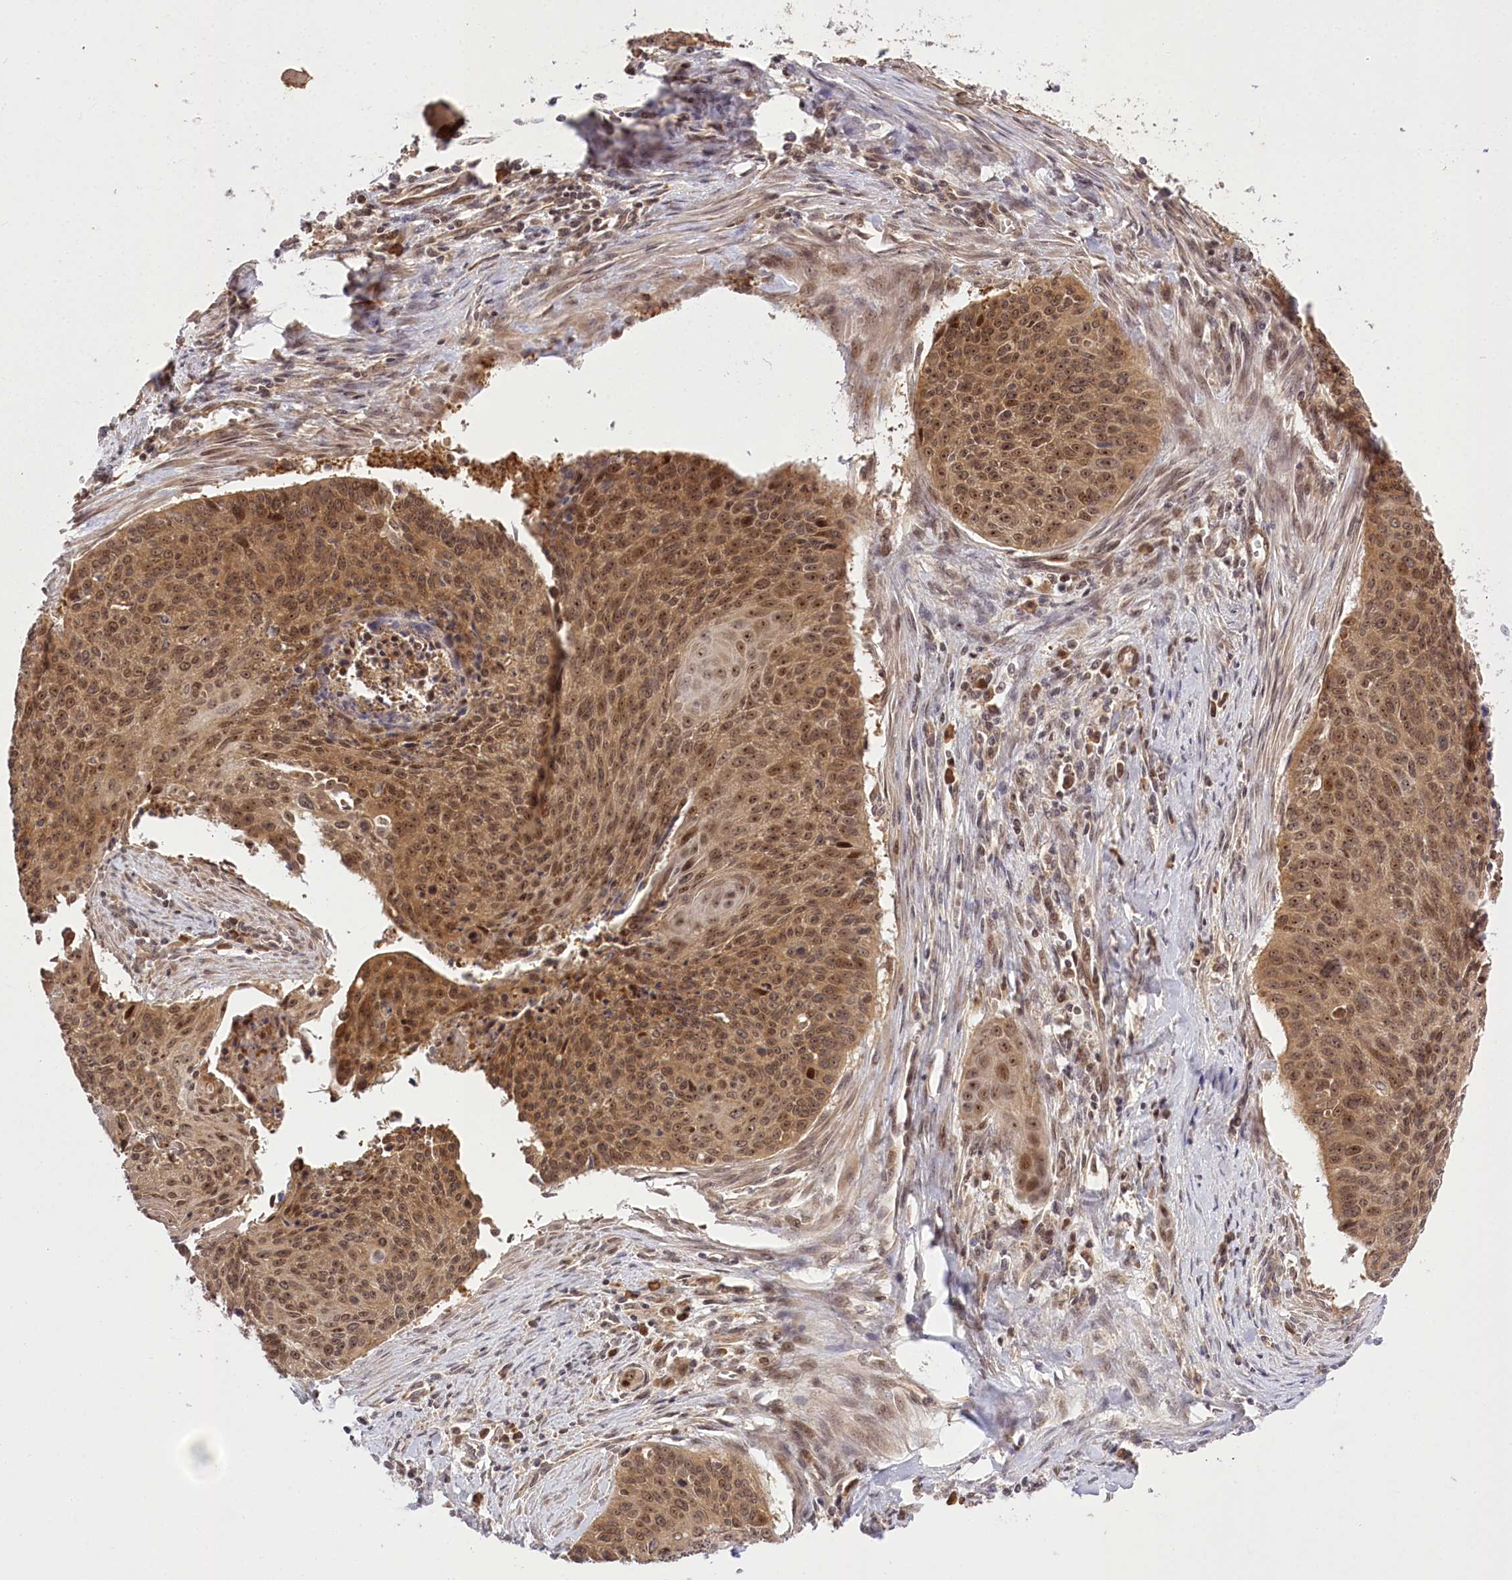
{"staining": {"intensity": "moderate", "quantity": ">75%", "location": "cytoplasmic/membranous,nuclear"}, "tissue": "cervical cancer", "cell_type": "Tumor cells", "image_type": "cancer", "snomed": [{"axis": "morphology", "description": "Squamous cell carcinoma, NOS"}, {"axis": "topography", "description": "Cervix"}], "caption": "Cervical cancer stained with immunohistochemistry demonstrates moderate cytoplasmic/membranous and nuclear positivity in approximately >75% of tumor cells.", "gene": "SERGEF", "patient": {"sex": "female", "age": 55}}